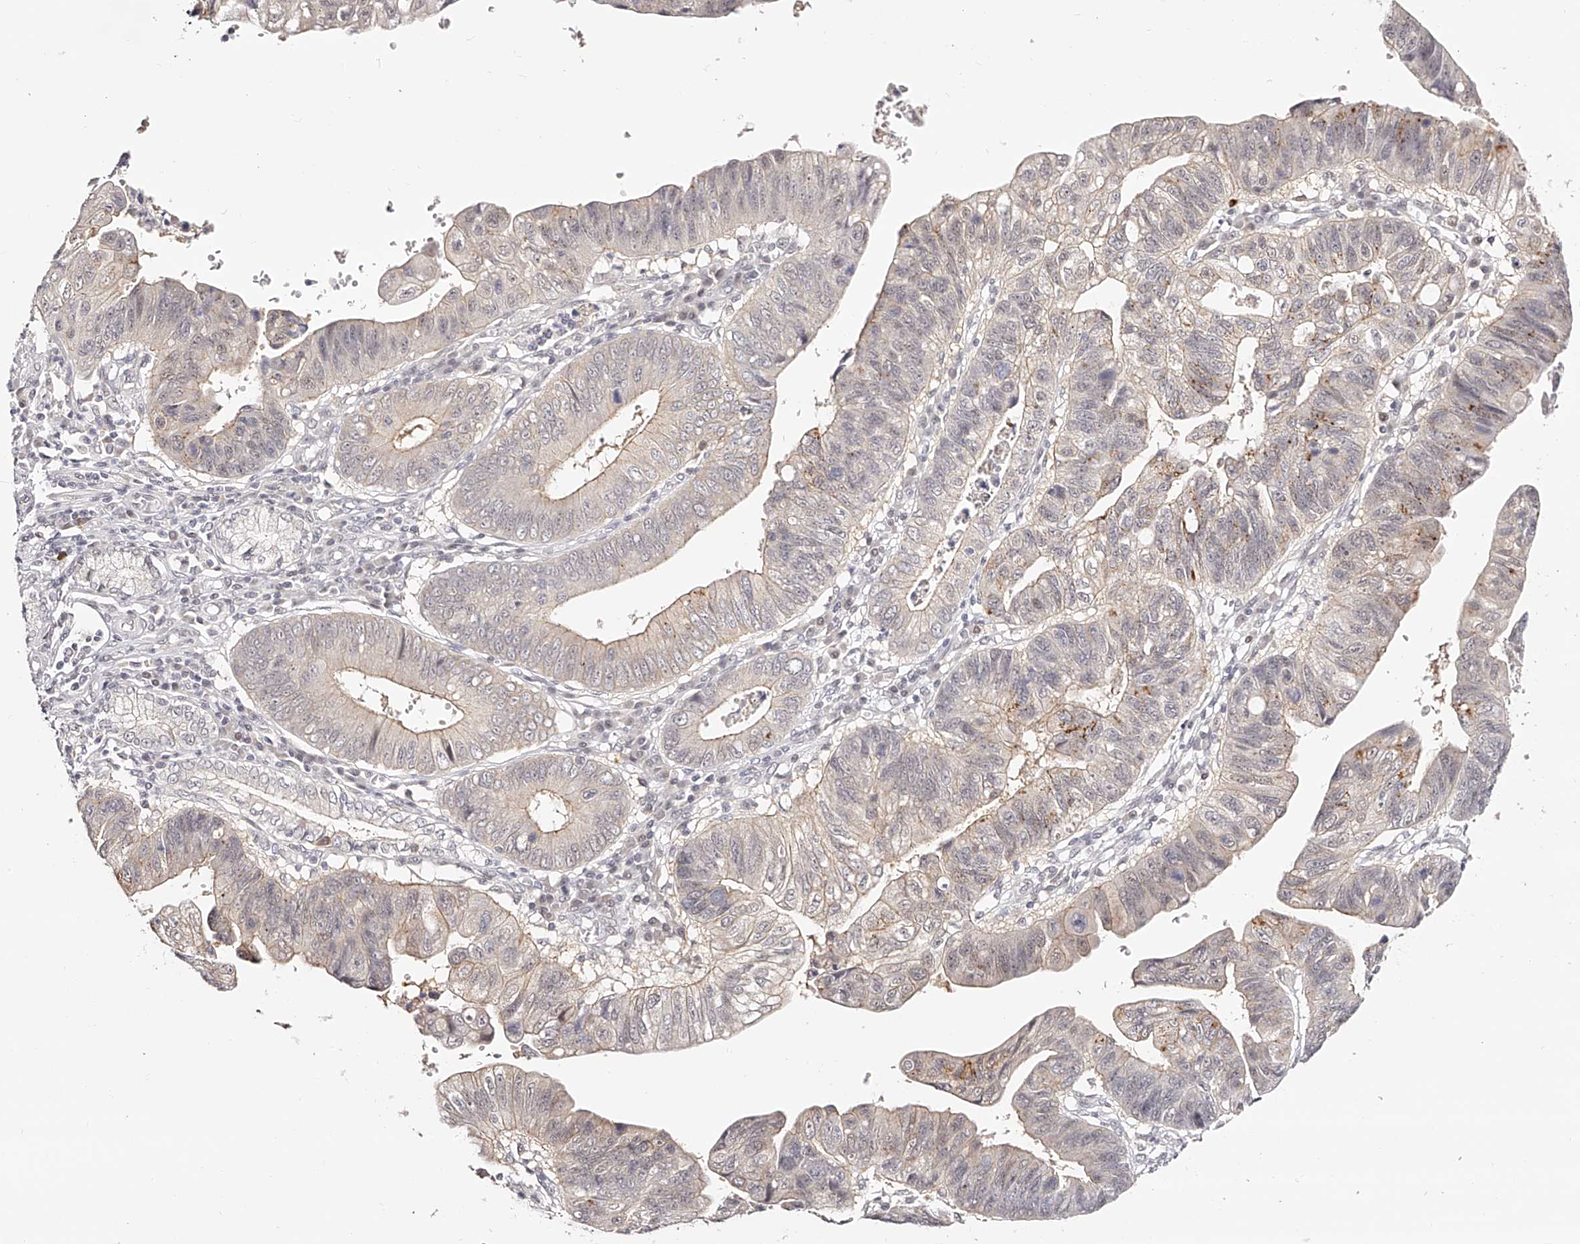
{"staining": {"intensity": "weak", "quantity": "<25%", "location": "cytoplasmic/membranous"}, "tissue": "stomach cancer", "cell_type": "Tumor cells", "image_type": "cancer", "snomed": [{"axis": "morphology", "description": "Adenocarcinoma, NOS"}, {"axis": "topography", "description": "Stomach"}], "caption": "Stomach cancer was stained to show a protein in brown. There is no significant expression in tumor cells. Brightfield microscopy of IHC stained with DAB (brown) and hematoxylin (blue), captured at high magnification.", "gene": "USF3", "patient": {"sex": "male", "age": 59}}